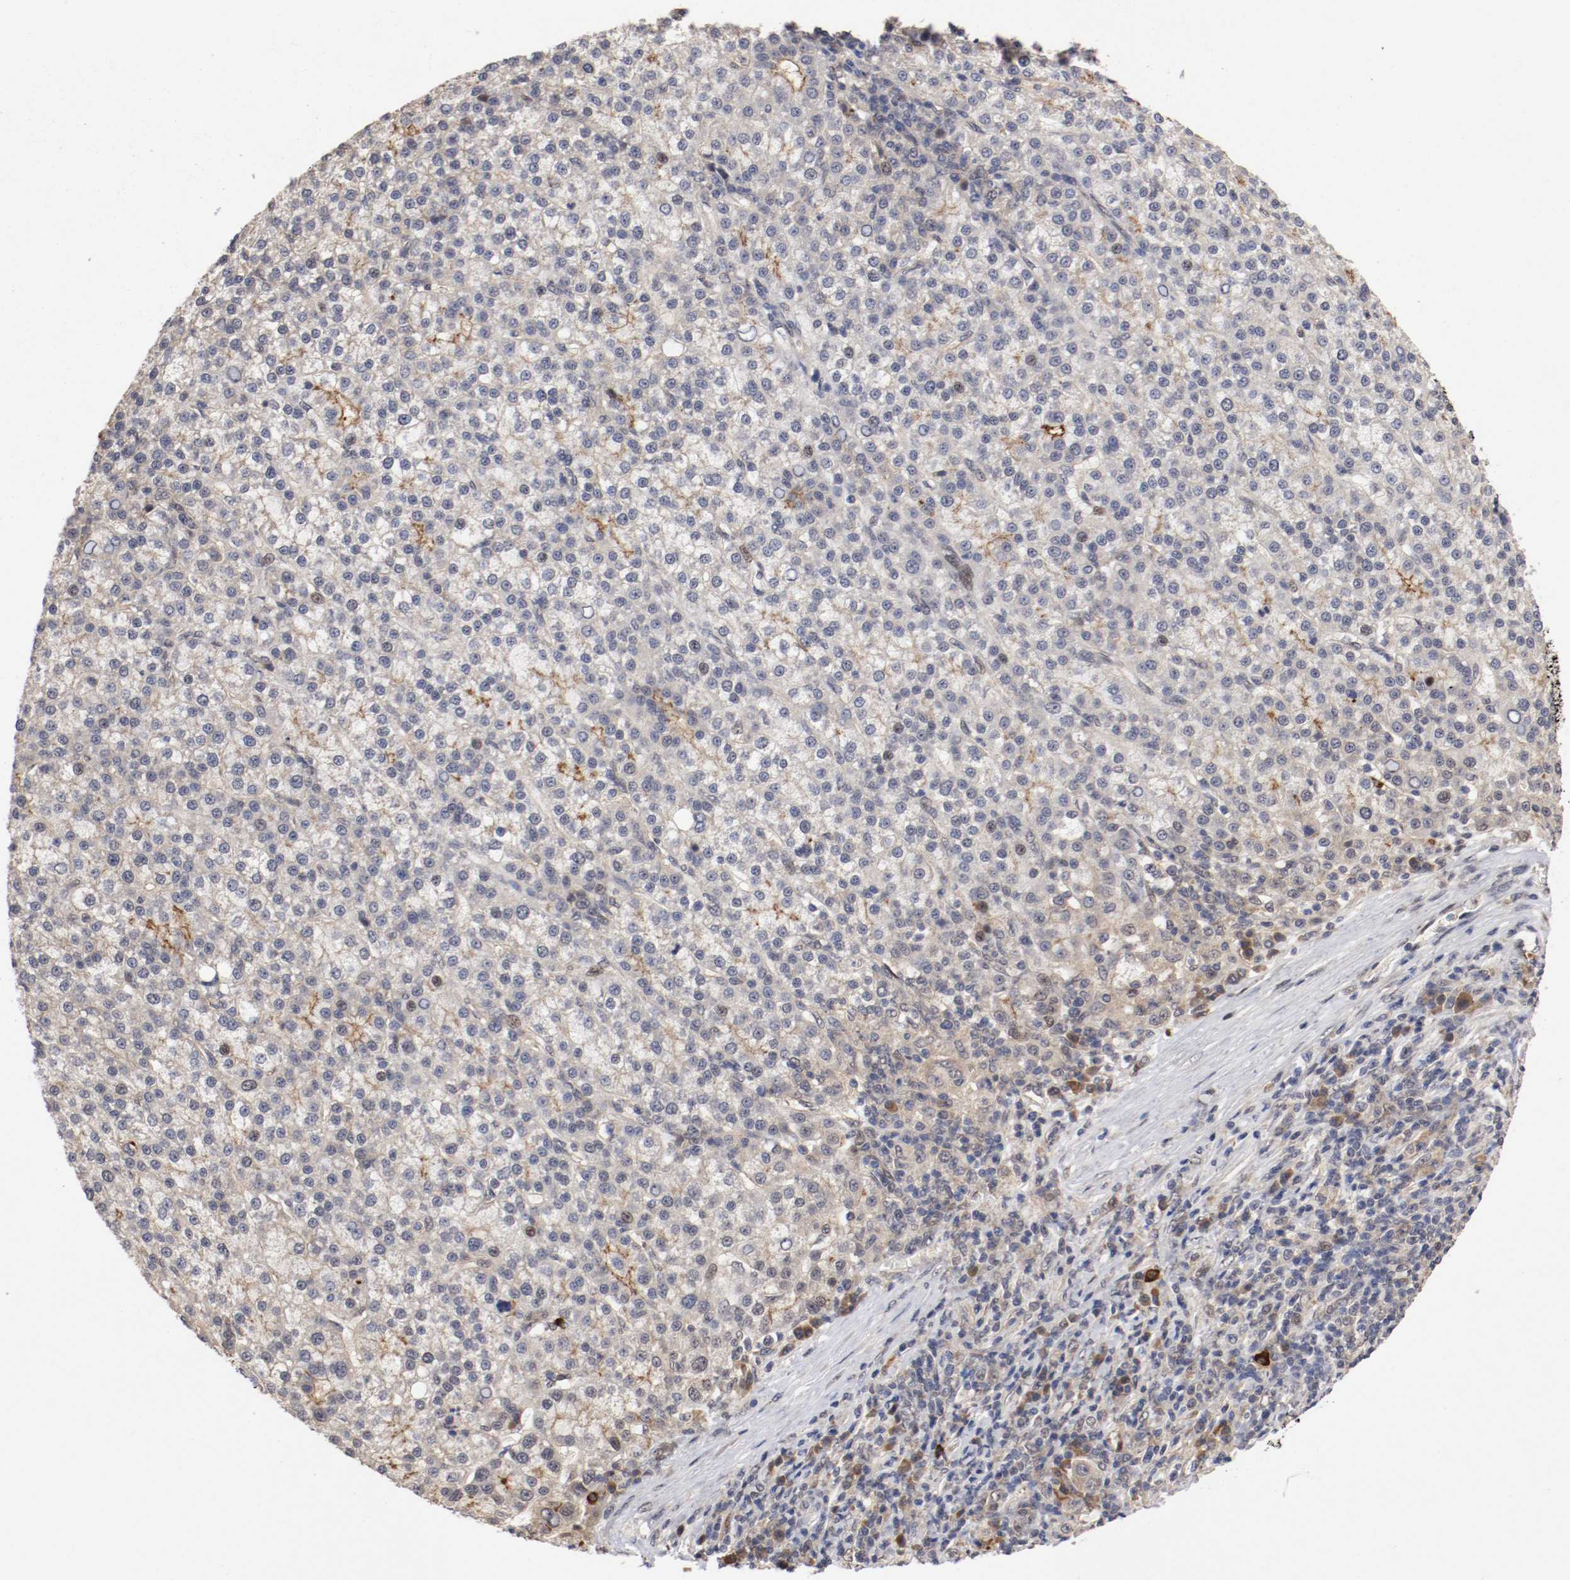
{"staining": {"intensity": "weak", "quantity": "<25%", "location": "cytoplasmic/membranous"}, "tissue": "liver cancer", "cell_type": "Tumor cells", "image_type": "cancer", "snomed": [{"axis": "morphology", "description": "Carcinoma, Hepatocellular, NOS"}, {"axis": "topography", "description": "Liver"}], "caption": "High power microscopy histopathology image of an IHC histopathology image of liver cancer (hepatocellular carcinoma), revealing no significant staining in tumor cells.", "gene": "DNMT3B", "patient": {"sex": "female", "age": 58}}